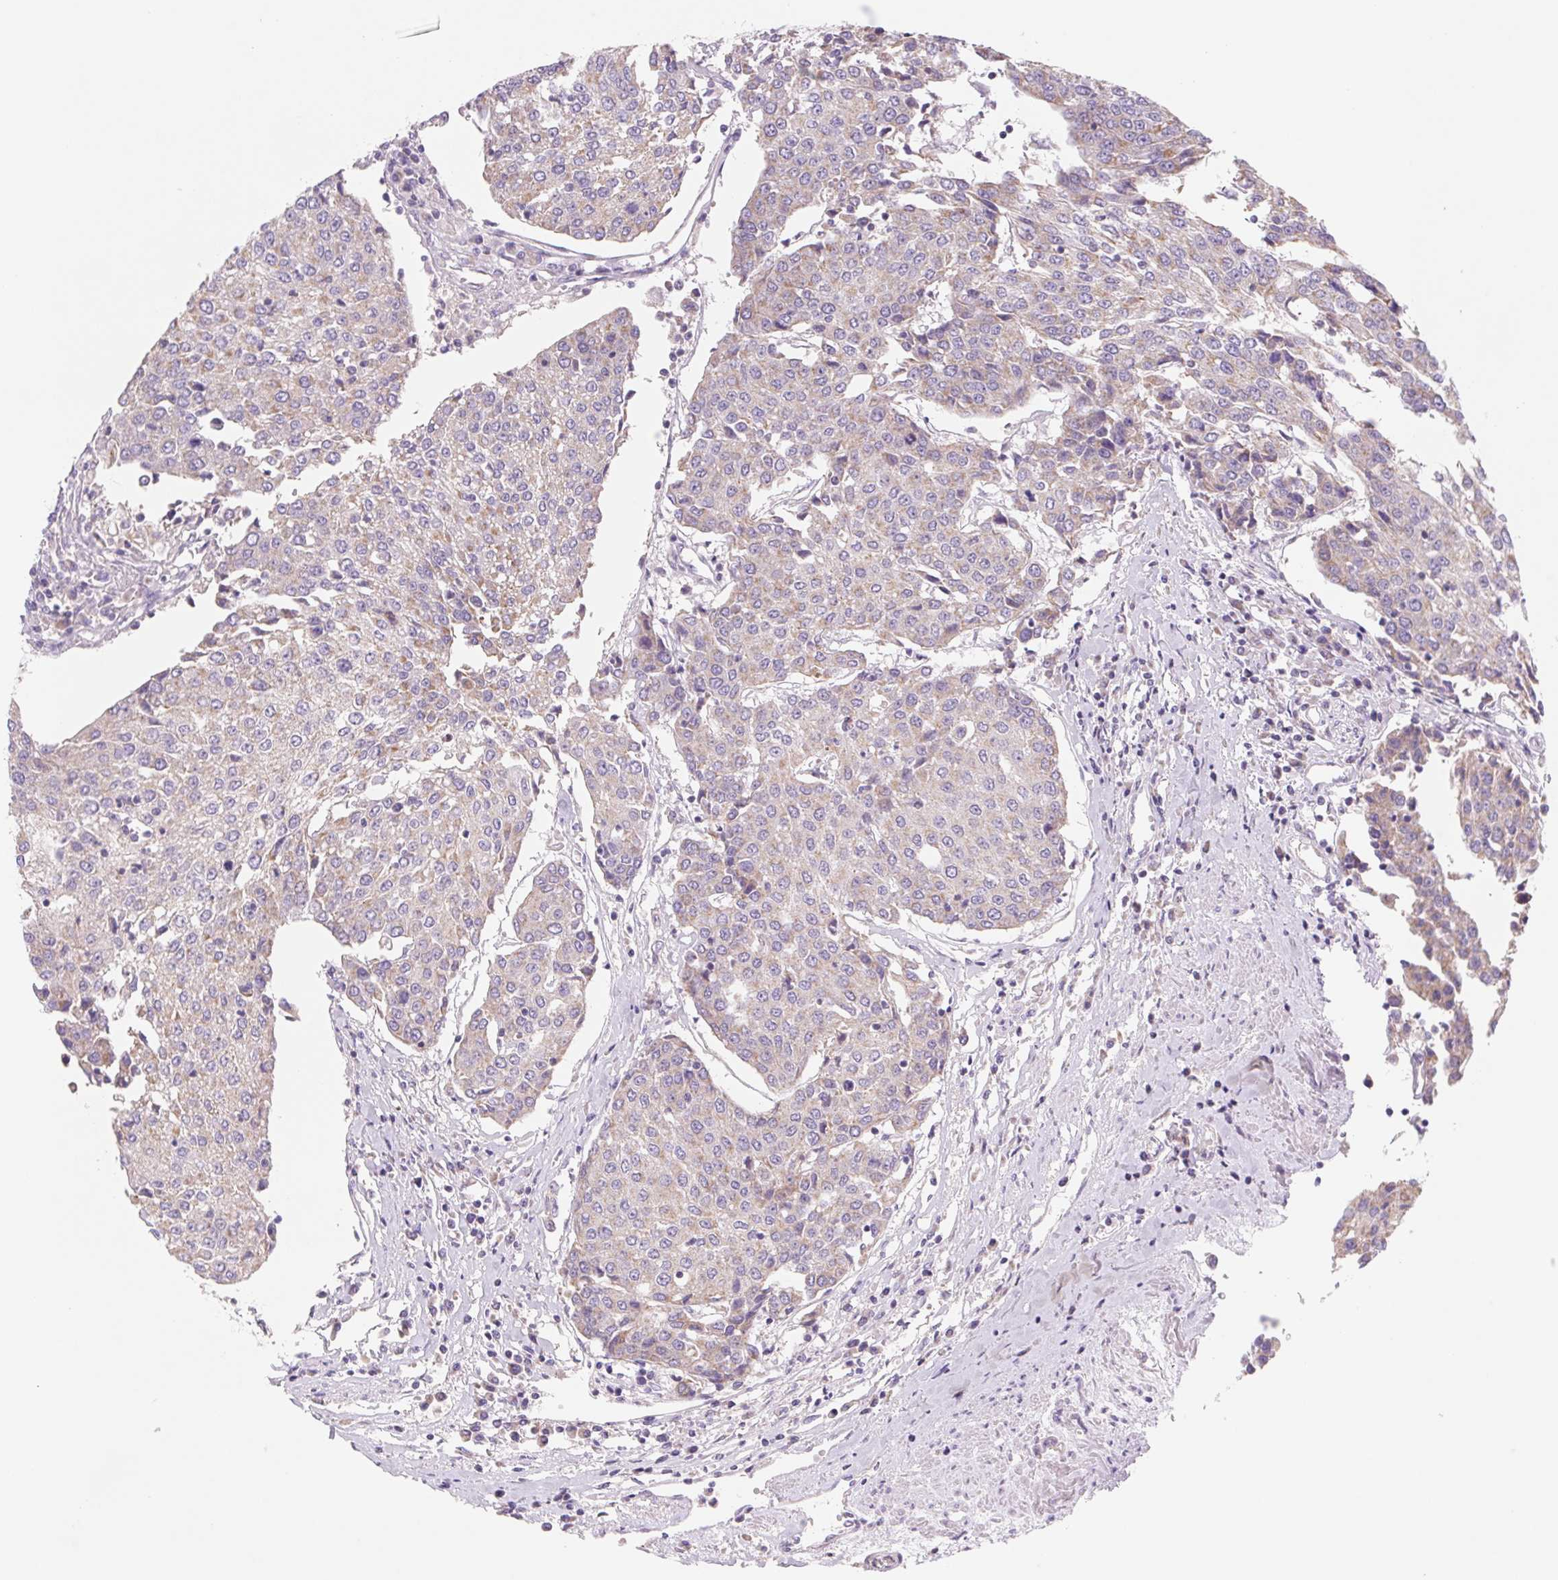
{"staining": {"intensity": "negative", "quantity": "none", "location": "none"}, "tissue": "urothelial cancer", "cell_type": "Tumor cells", "image_type": "cancer", "snomed": [{"axis": "morphology", "description": "Urothelial carcinoma, High grade"}, {"axis": "topography", "description": "Urinary bladder"}], "caption": "Tumor cells show no significant staining in urothelial carcinoma (high-grade).", "gene": "DPPA5", "patient": {"sex": "female", "age": 85}}